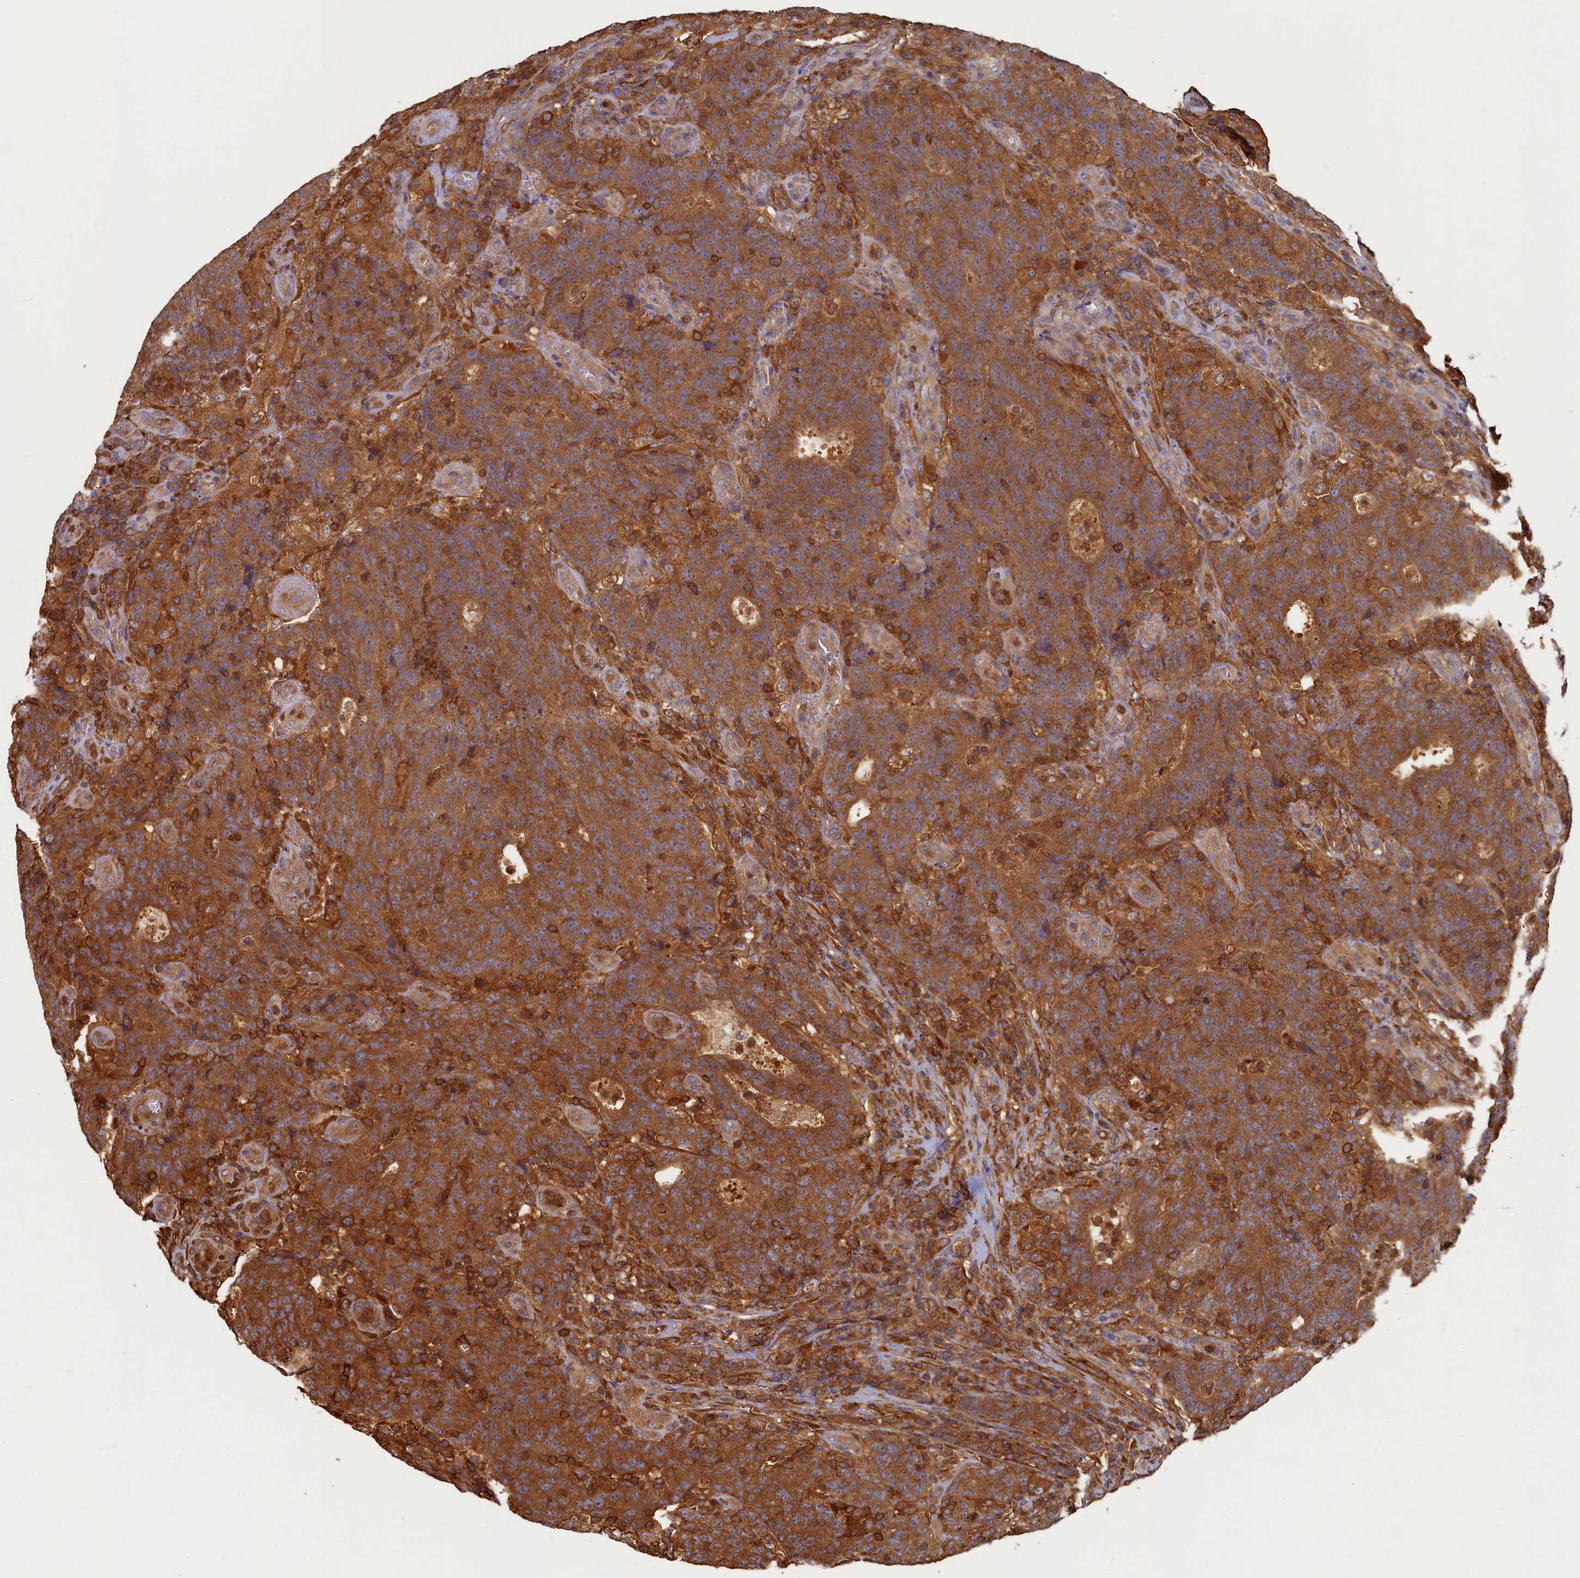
{"staining": {"intensity": "strong", "quantity": ">75%", "location": "cytoplasmic/membranous"}, "tissue": "colorectal cancer", "cell_type": "Tumor cells", "image_type": "cancer", "snomed": [{"axis": "morphology", "description": "Adenocarcinoma, NOS"}, {"axis": "topography", "description": "Colon"}], "caption": "Colorectal cancer tissue exhibits strong cytoplasmic/membranous staining in approximately >75% of tumor cells, visualized by immunohistochemistry.", "gene": "TIMM8B", "patient": {"sex": "female", "age": 75}}